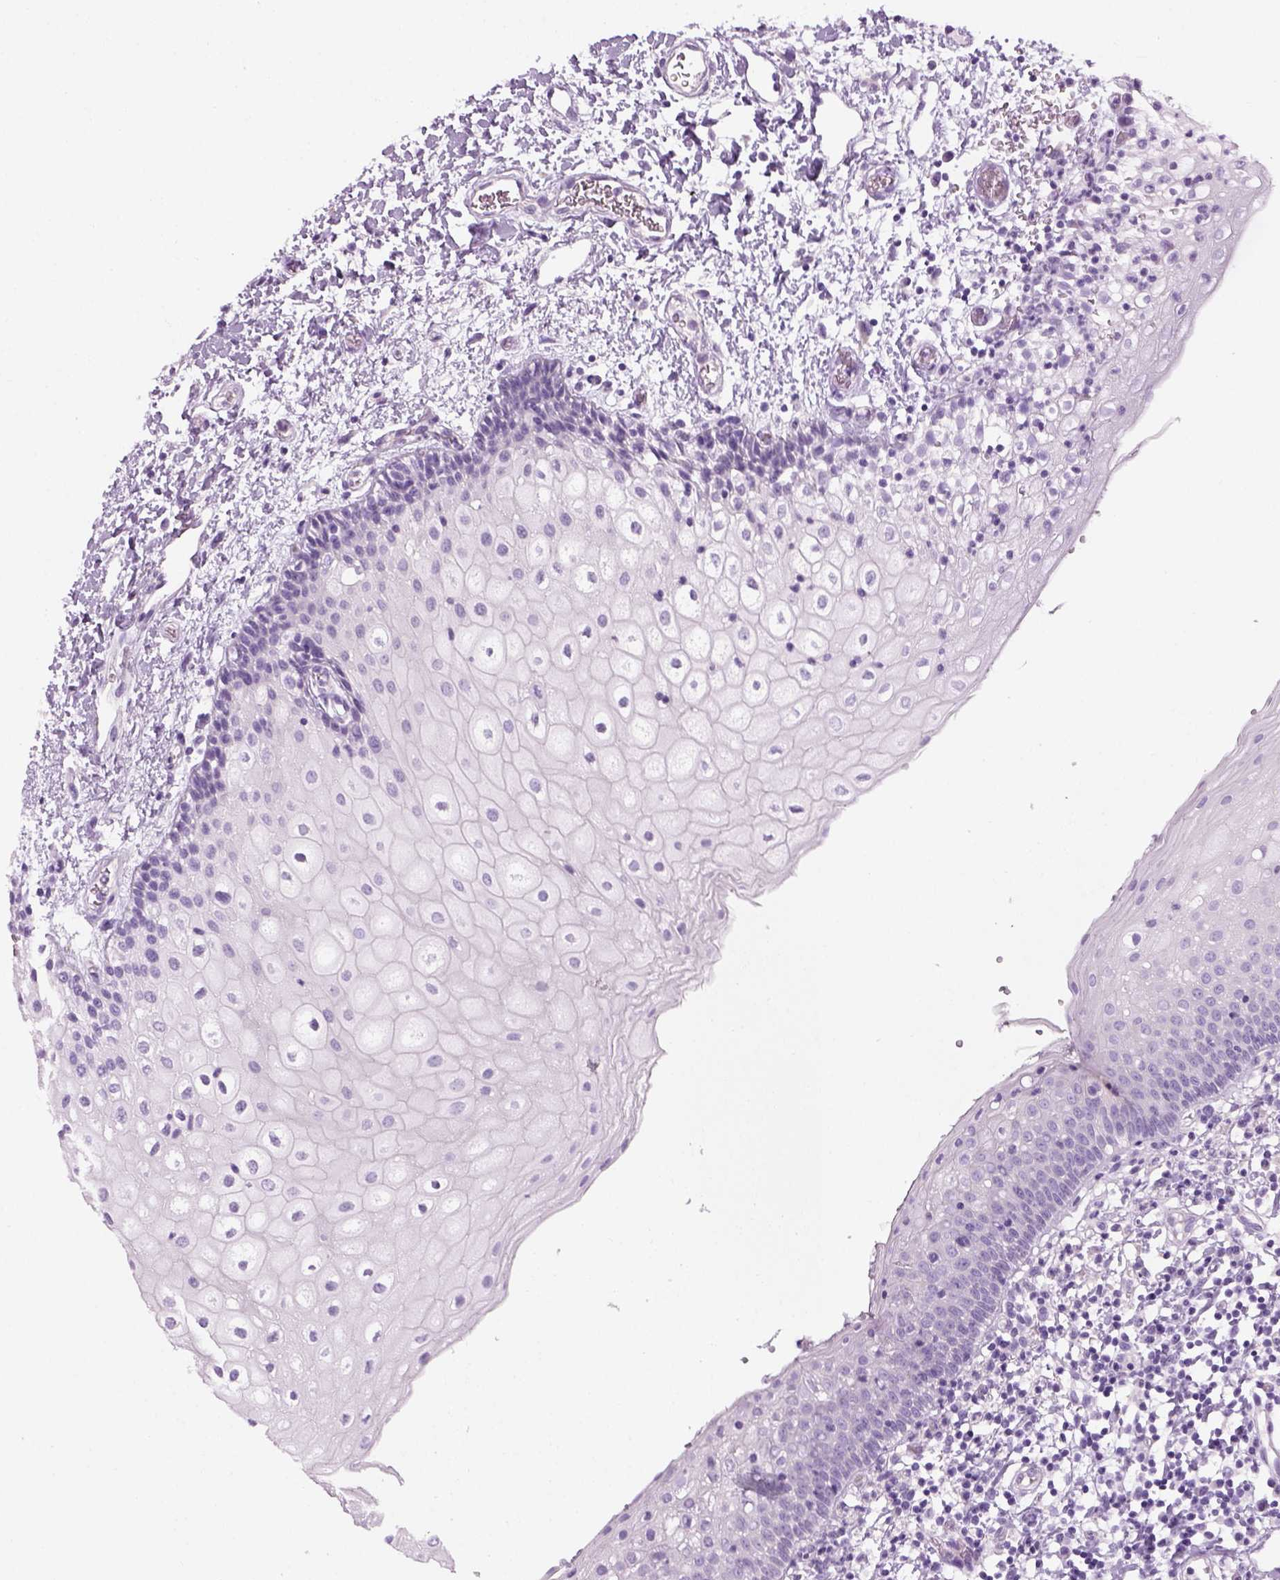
{"staining": {"intensity": "negative", "quantity": "none", "location": "none"}, "tissue": "oral mucosa", "cell_type": "Squamous epithelial cells", "image_type": "normal", "snomed": [{"axis": "morphology", "description": "Normal tissue, NOS"}, {"axis": "topography", "description": "Oral tissue"}], "caption": "An IHC image of benign oral mucosa is shown. There is no staining in squamous epithelial cells of oral mucosa.", "gene": "CIBAR2", "patient": {"sex": "female", "age": 43}}